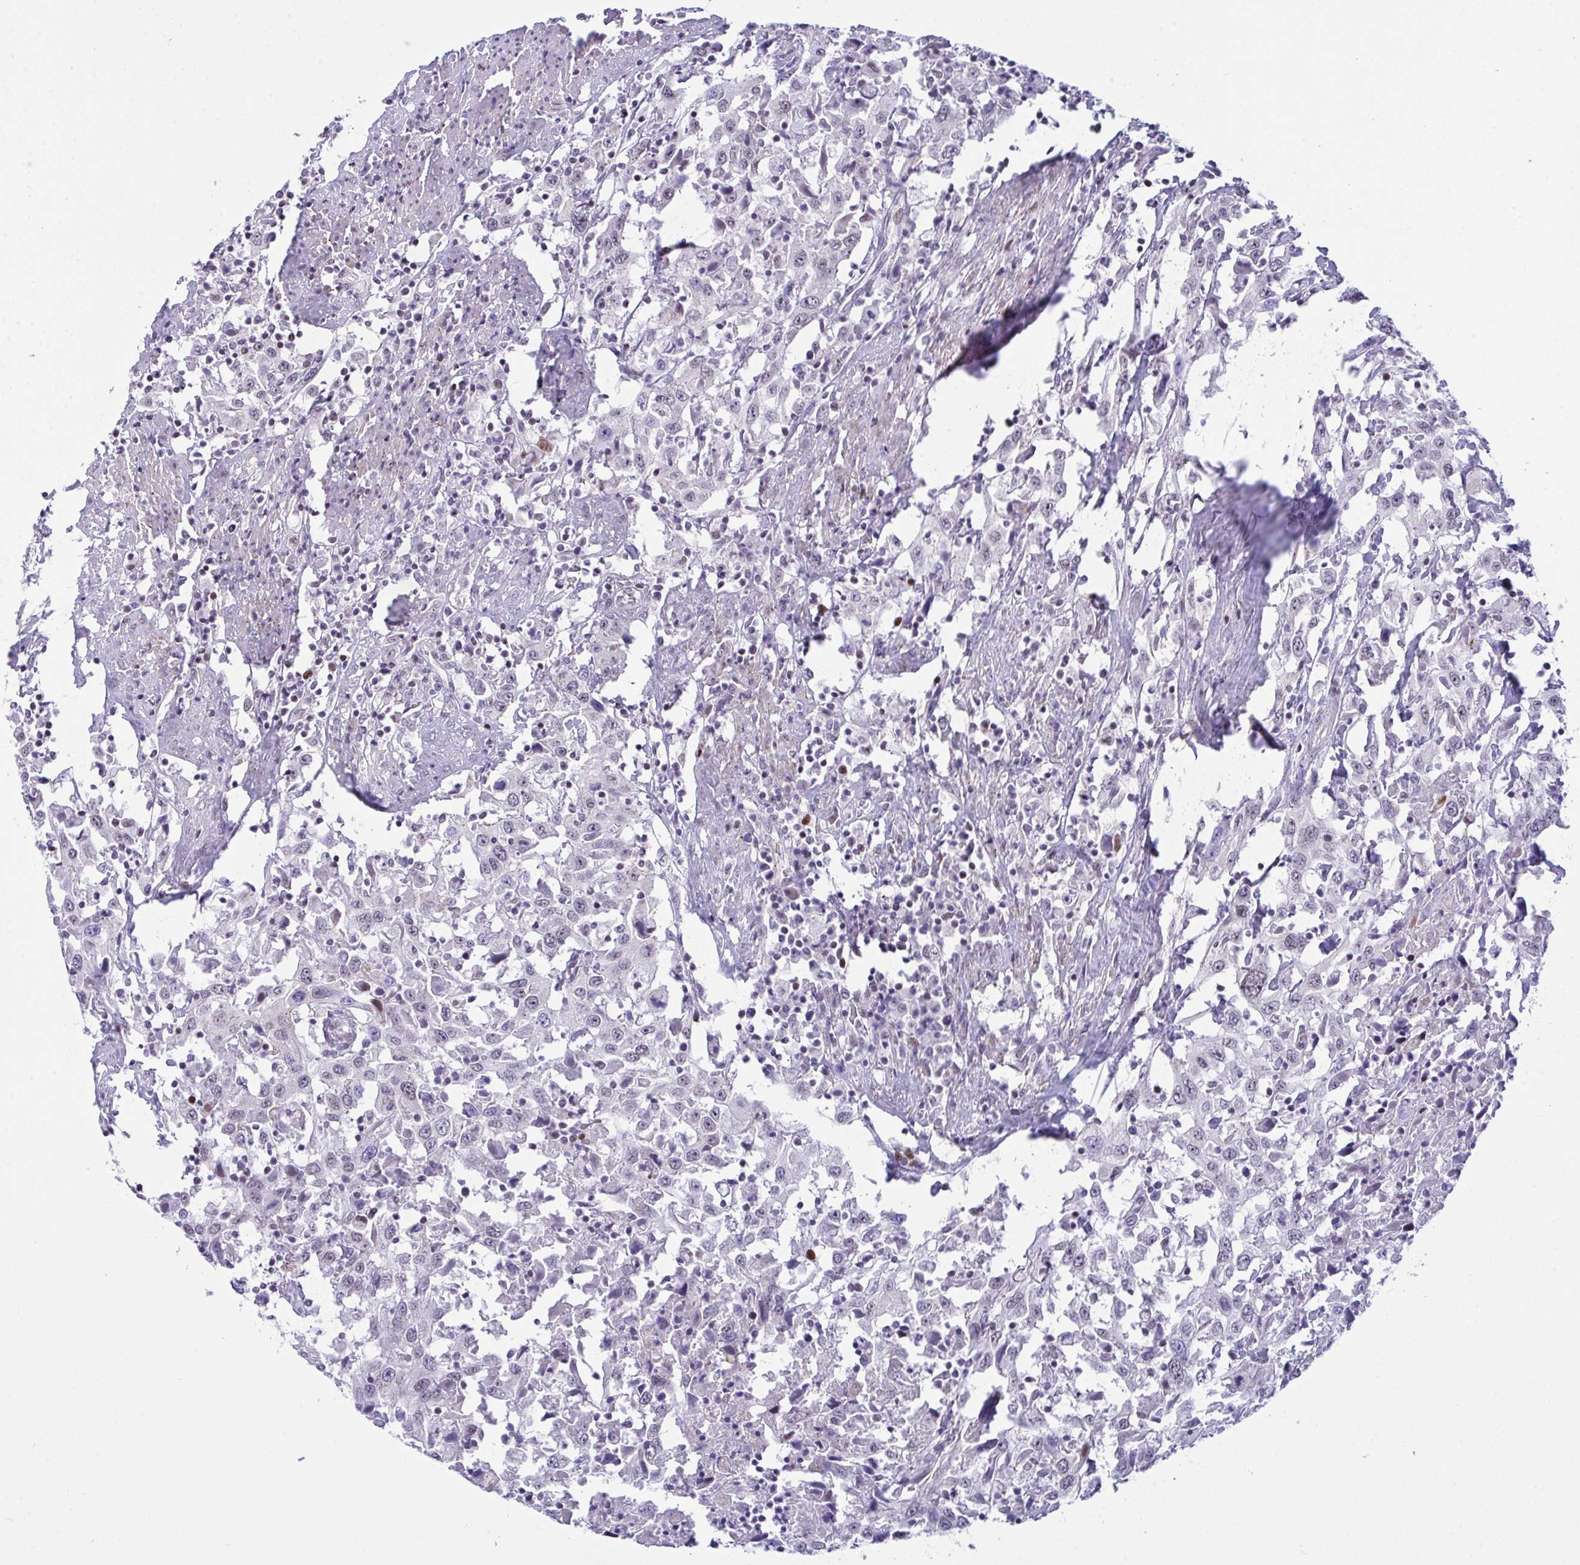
{"staining": {"intensity": "negative", "quantity": "none", "location": "none"}, "tissue": "urothelial cancer", "cell_type": "Tumor cells", "image_type": "cancer", "snomed": [{"axis": "morphology", "description": "Urothelial carcinoma, High grade"}, {"axis": "topography", "description": "Urinary bladder"}], "caption": "An image of high-grade urothelial carcinoma stained for a protein reveals no brown staining in tumor cells.", "gene": "ZFHX3", "patient": {"sex": "male", "age": 61}}